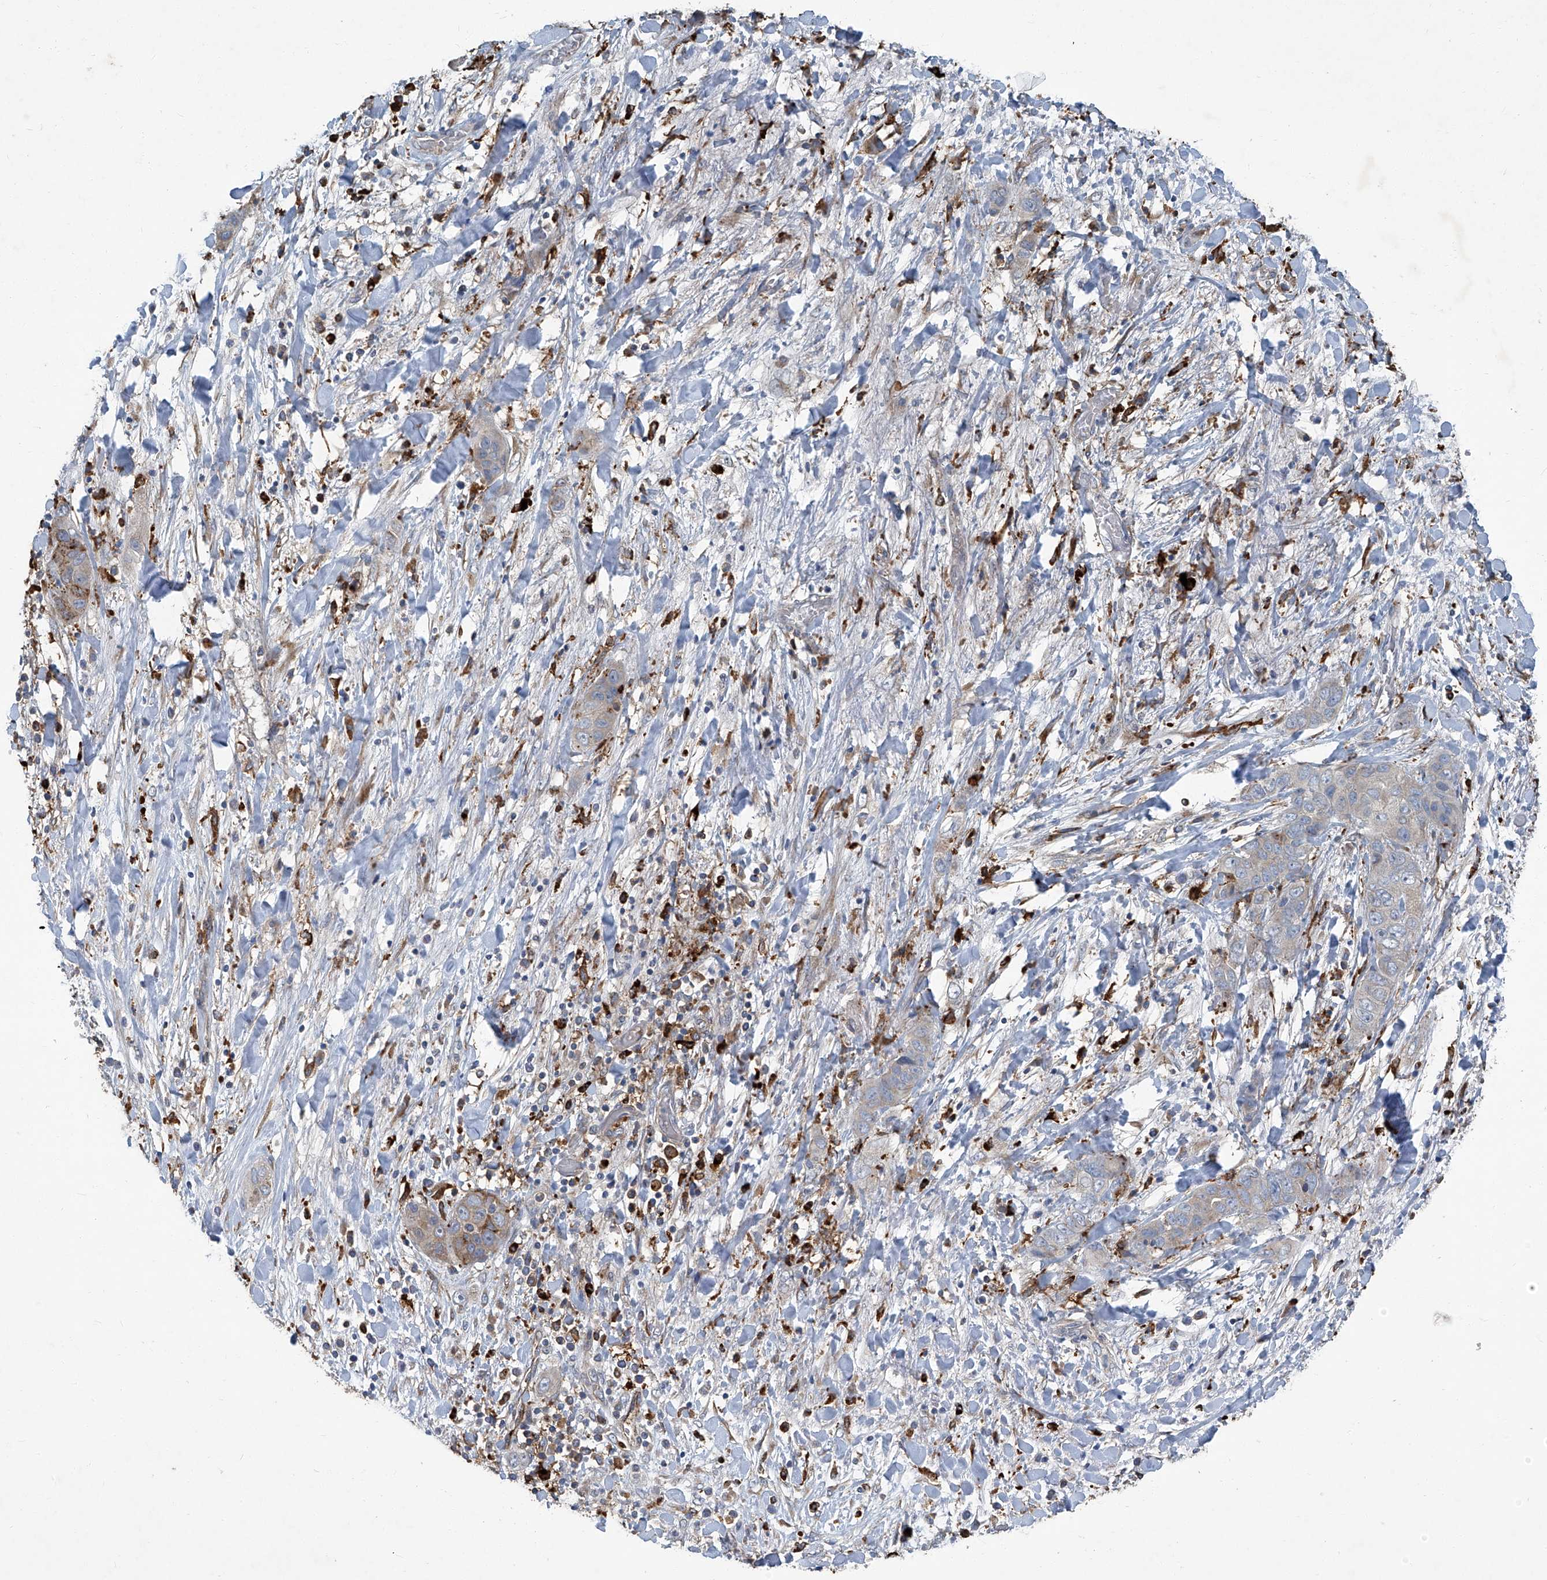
{"staining": {"intensity": "weak", "quantity": "<25%", "location": "cytoplasmic/membranous"}, "tissue": "liver cancer", "cell_type": "Tumor cells", "image_type": "cancer", "snomed": [{"axis": "morphology", "description": "Cholangiocarcinoma"}, {"axis": "topography", "description": "Liver"}], "caption": "Liver cancer was stained to show a protein in brown. There is no significant expression in tumor cells.", "gene": "FAM167A", "patient": {"sex": "female", "age": 52}}